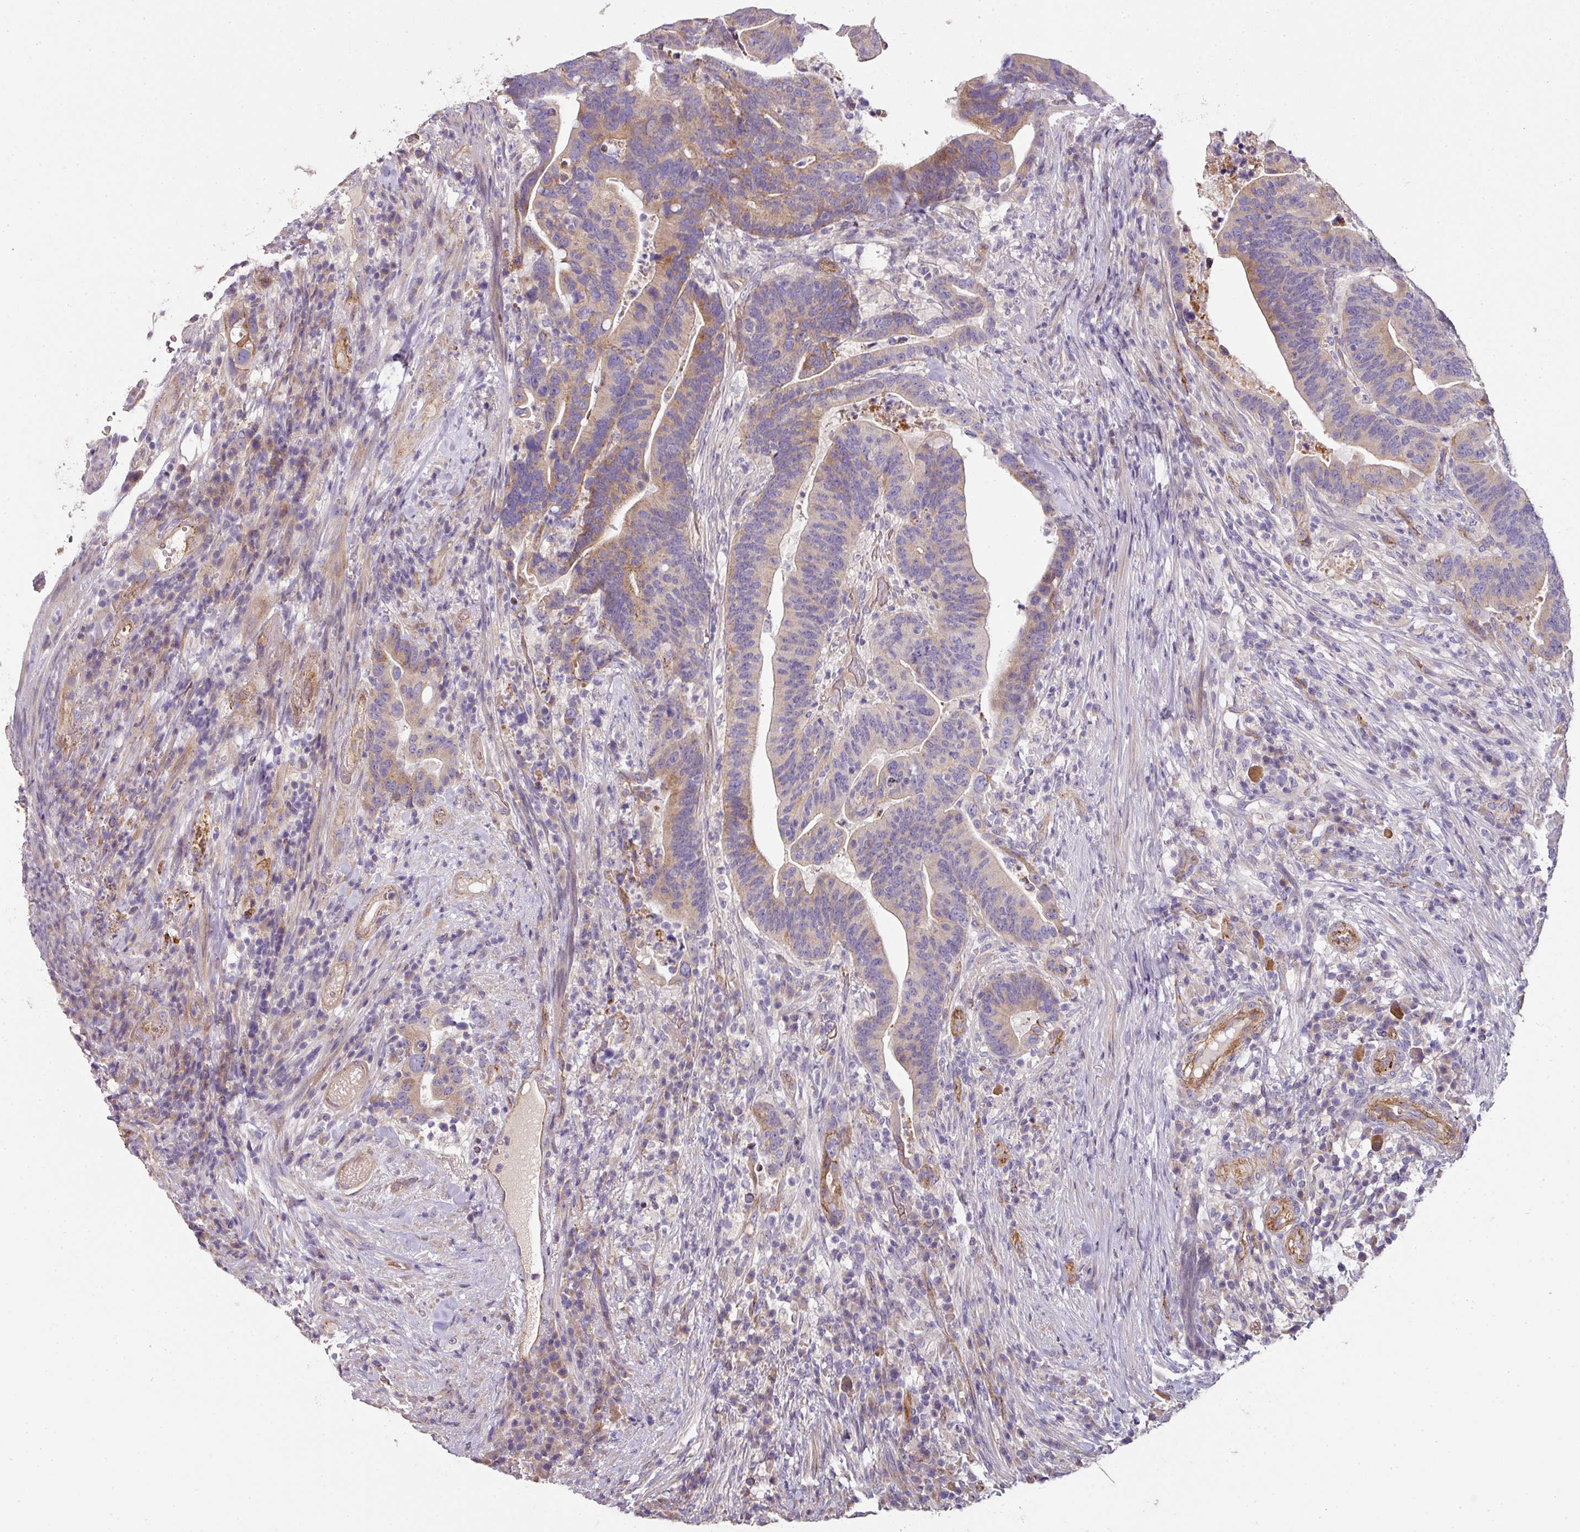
{"staining": {"intensity": "moderate", "quantity": "<25%", "location": "cytoplasmic/membranous"}, "tissue": "colorectal cancer", "cell_type": "Tumor cells", "image_type": "cancer", "snomed": [{"axis": "morphology", "description": "Adenocarcinoma, NOS"}, {"axis": "topography", "description": "Colon"}], "caption": "Tumor cells demonstrate low levels of moderate cytoplasmic/membranous staining in approximately <25% of cells in human colorectal adenocarcinoma. (DAB (3,3'-diaminobenzidine) IHC, brown staining for protein, blue staining for nuclei).", "gene": "PCDH1", "patient": {"sex": "female", "age": 66}}